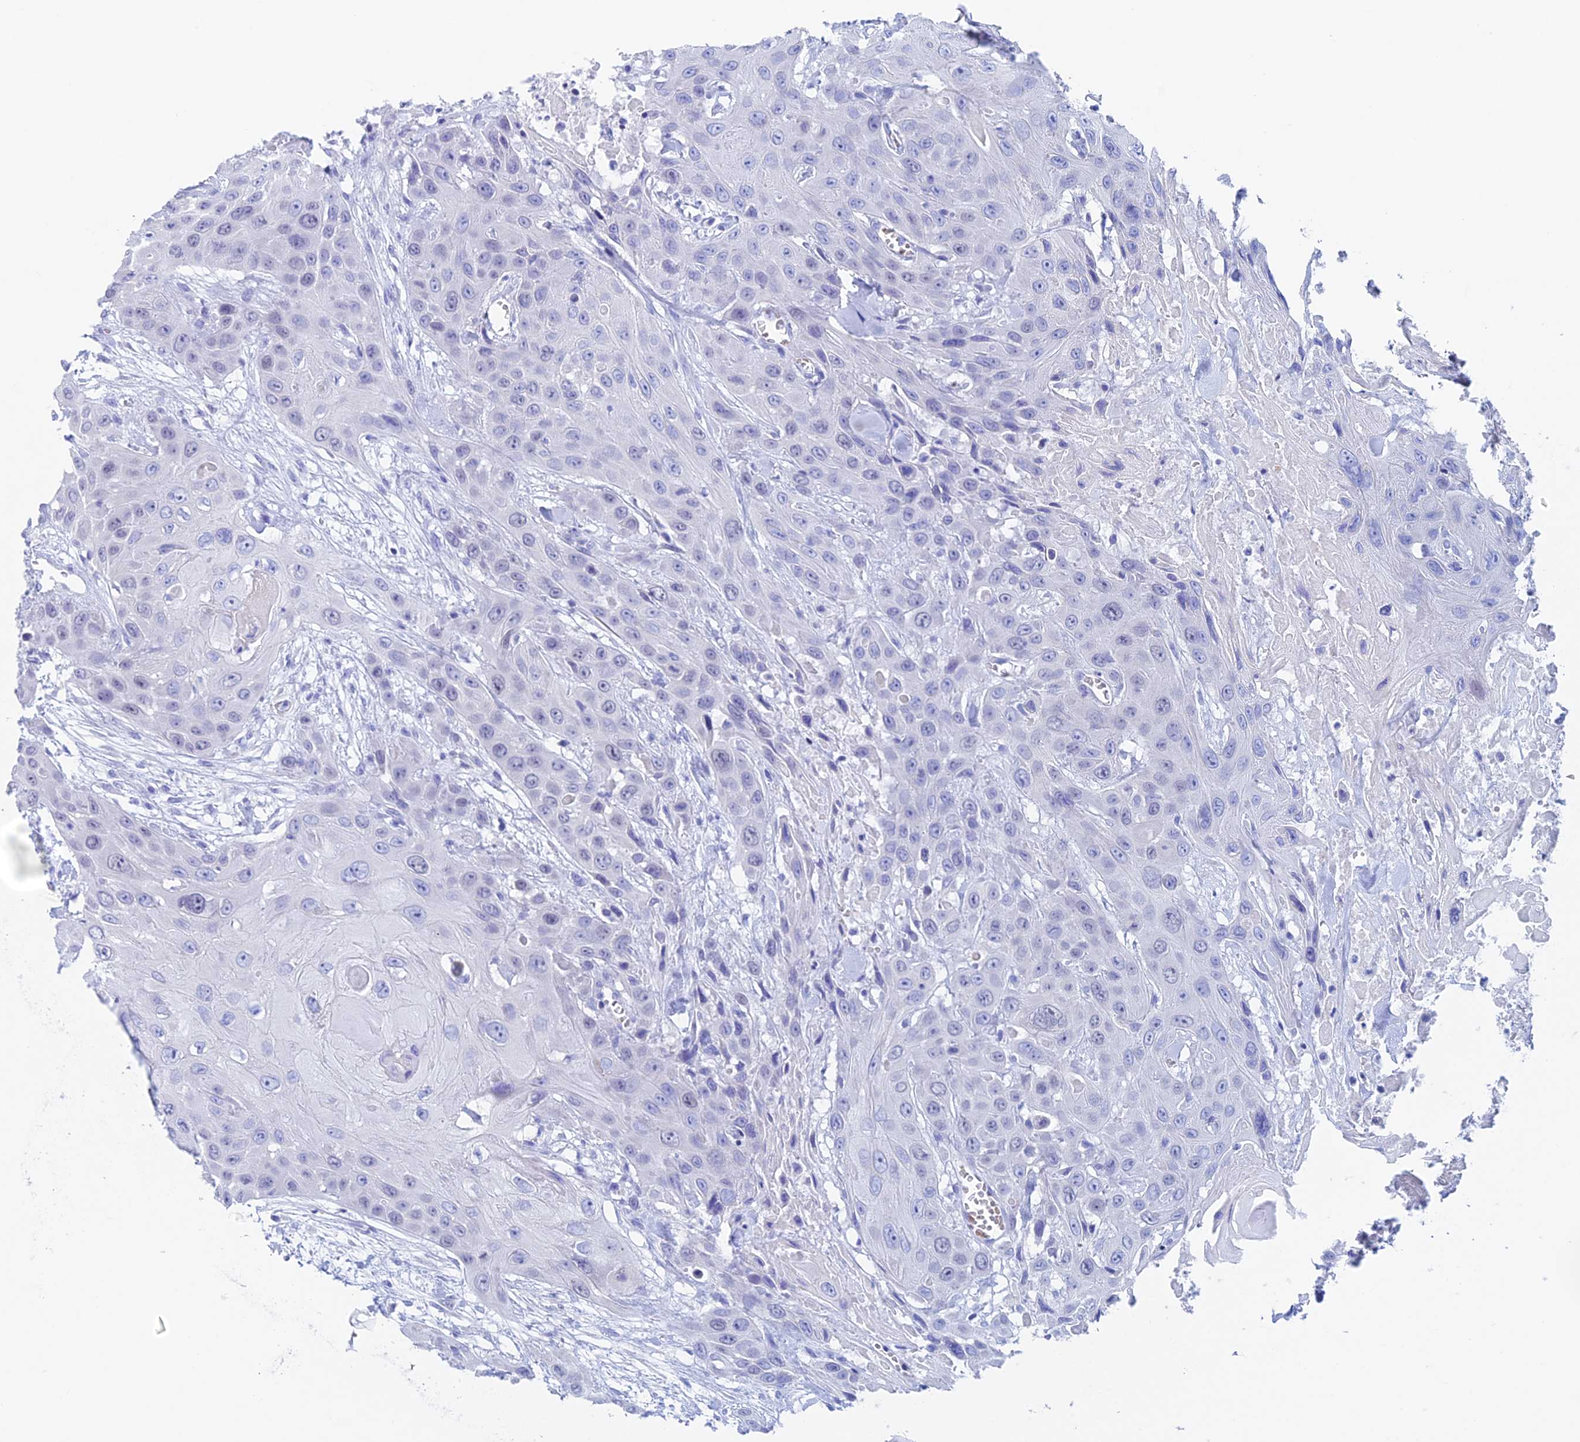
{"staining": {"intensity": "negative", "quantity": "none", "location": "none"}, "tissue": "head and neck cancer", "cell_type": "Tumor cells", "image_type": "cancer", "snomed": [{"axis": "morphology", "description": "Squamous cell carcinoma, NOS"}, {"axis": "topography", "description": "Head-Neck"}], "caption": "The immunohistochemistry image has no significant expression in tumor cells of squamous cell carcinoma (head and neck) tissue. (DAB (3,3'-diaminobenzidine) immunohistochemistry (IHC) with hematoxylin counter stain).", "gene": "PSMC3IP", "patient": {"sex": "male", "age": 81}}